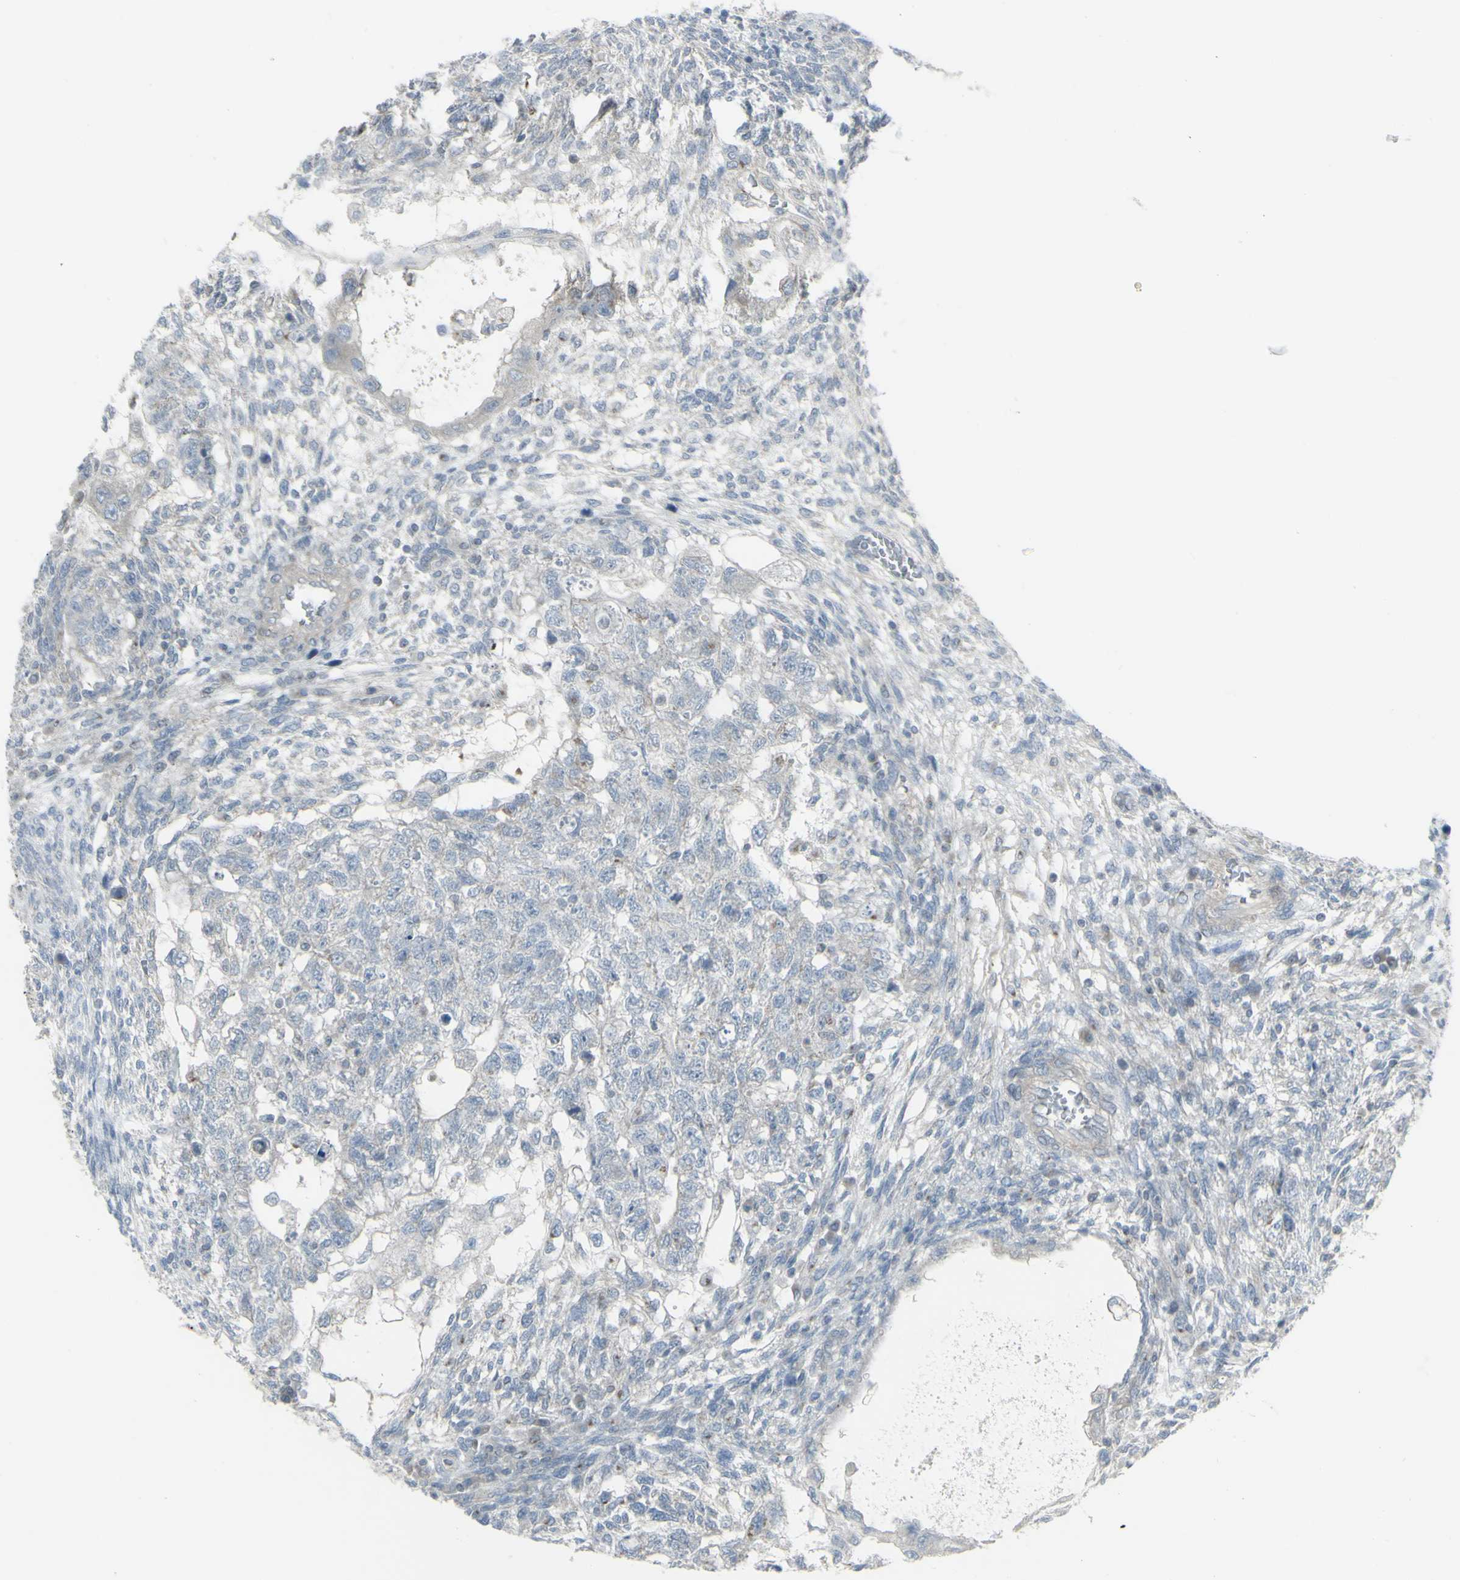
{"staining": {"intensity": "negative", "quantity": "none", "location": "none"}, "tissue": "testis cancer", "cell_type": "Tumor cells", "image_type": "cancer", "snomed": [{"axis": "morphology", "description": "Normal tissue, NOS"}, {"axis": "morphology", "description": "Carcinoma, Embryonal, NOS"}, {"axis": "topography", "description": "Testis"}], "caption": "A histopathology image of embryonal carcinoma (testis) stained for a protein exhibits no brown staining in tumor cells.", "gene": "GALNT6", "patient": {"sex": "male", "age": 36}}